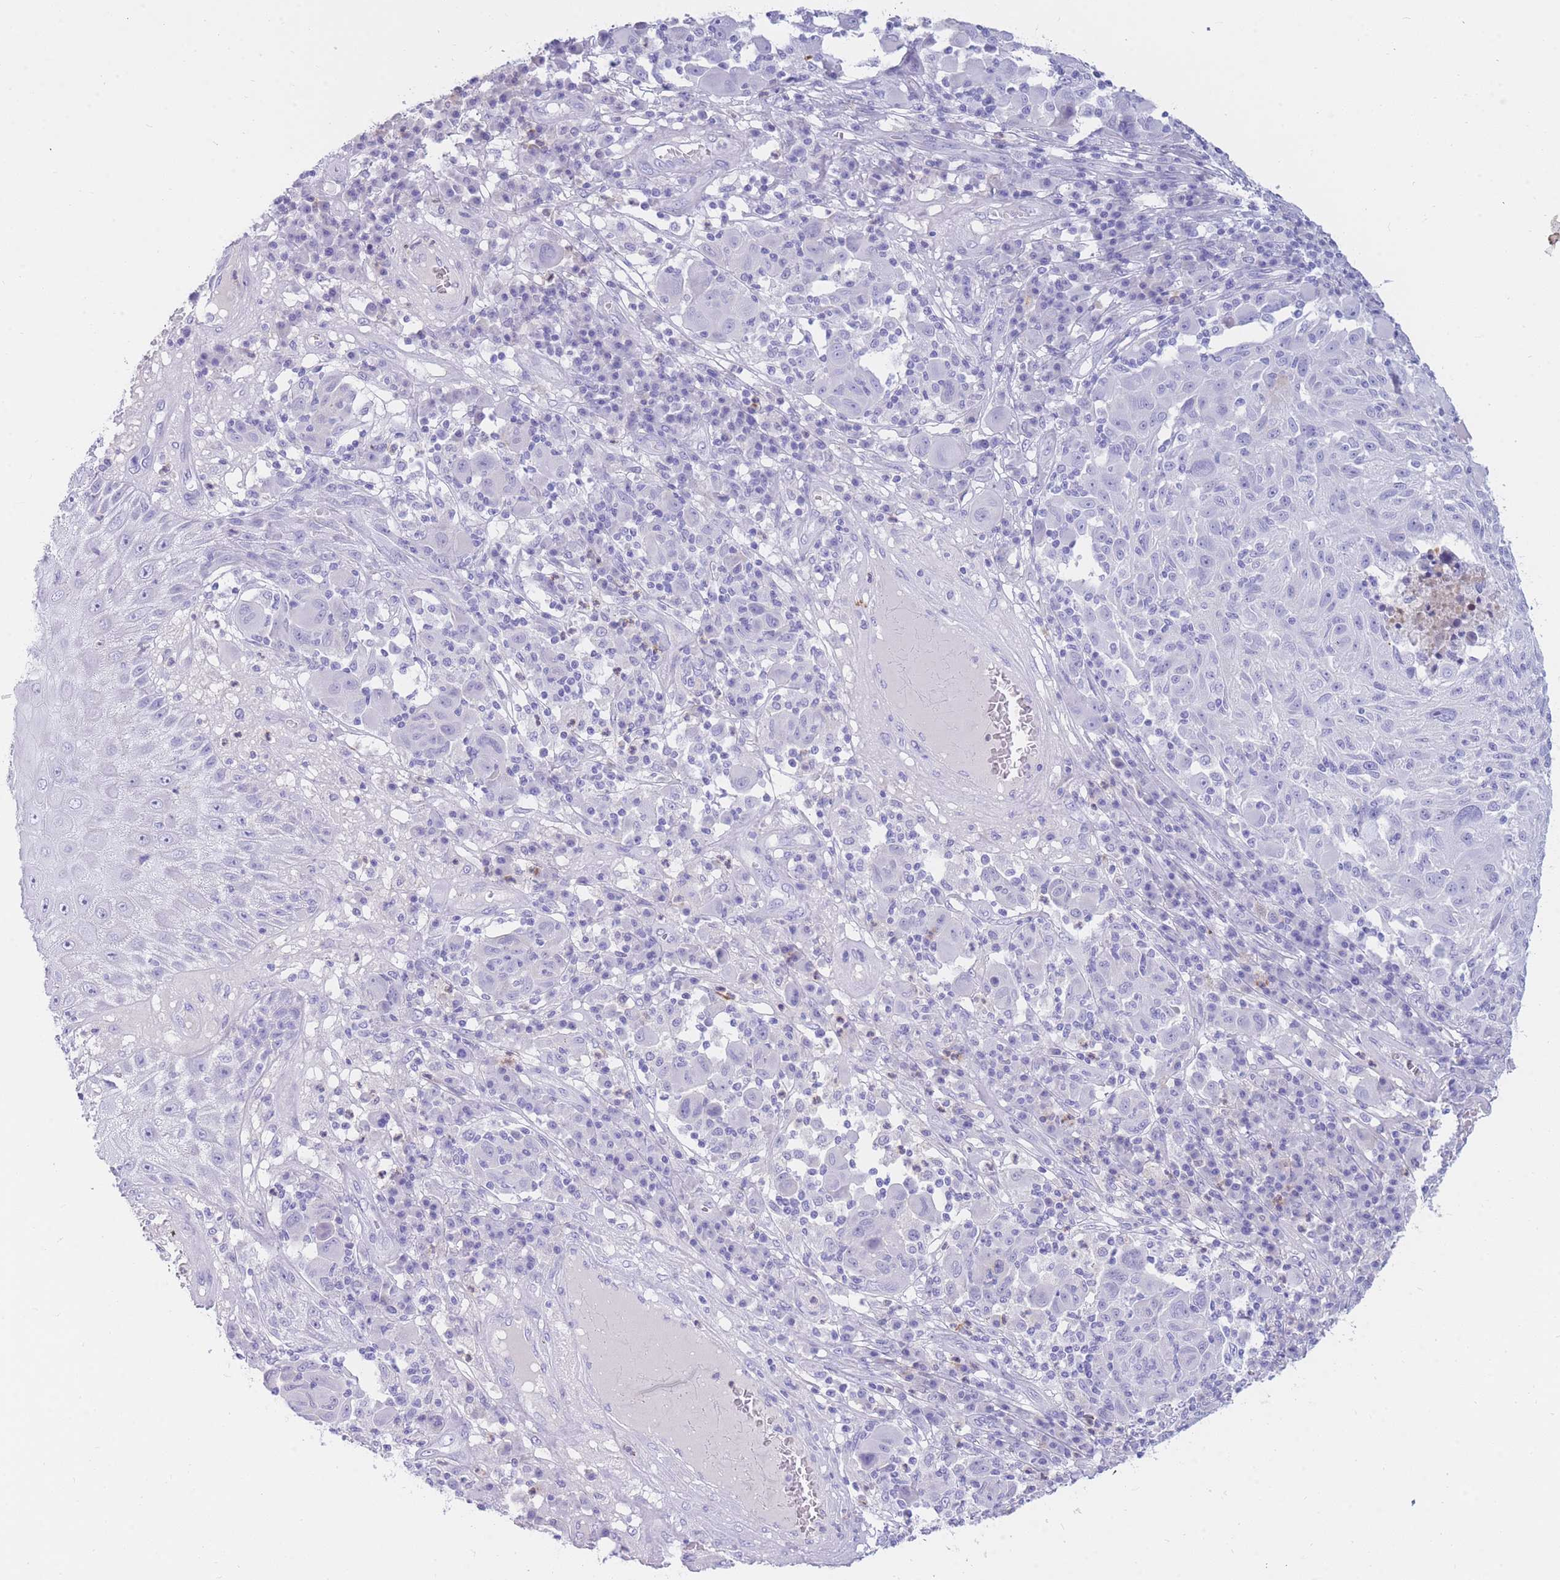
{"staining": {"intensity": "negative", "quantity": "none", "location": "none"}, "tissue": "melanoma", "cell_type": "Tumor cells", "image_type": "cancer", "snomed": [{"axis": "morphology", "description": "Malignant melanoma, NOS"}, {"axis": "topography", "description": "Skin"}], "caption": "IHC micrograph of neoplastic tissue: melanoma stained with DAB (3,3'-diaminobenzidine) demonstrates no significant protein positivity in tumor cells. The staining is performed using DAB (3,3'-diaminobenzidine) brown chromogen with nuclei counter-stained in using hematoxylin.", "gene": "NKX1-2", "patient": {"sex": "male", "age": 53}}